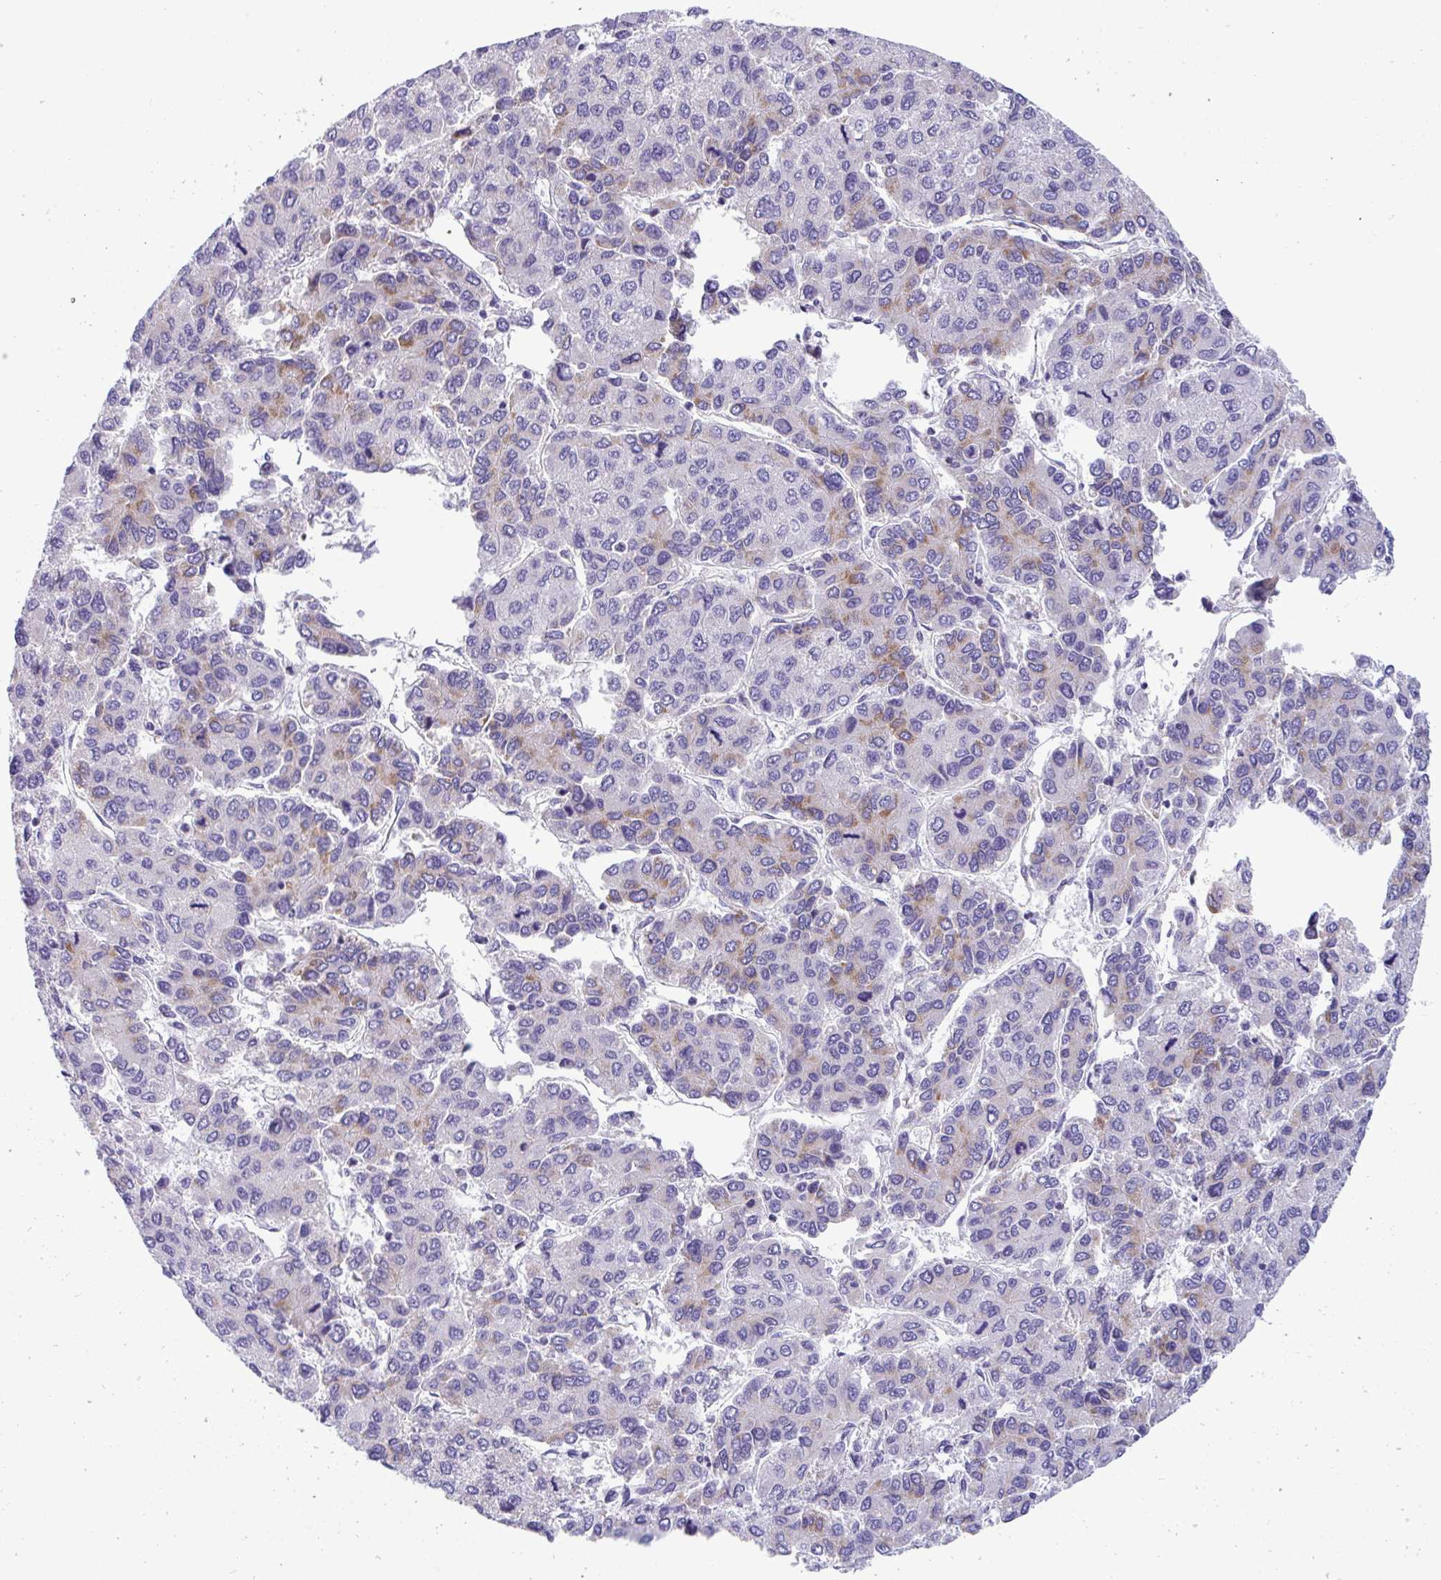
{"staining": {"intensity": "weak", "quantity": "<25%", "location": "cytoplasmic/membranous"}, "tissue": "liver cancer", "cell_type": "Tumor cells", "image_type": "cancer", "snomed": [{"axis": "morphology", "description": "Carcinoma, Hepatocellular, NOS"}, {"axis": "topography", "description": "Liver"}], "caption": "Immunohistochemistry micrograph of hepatocellular carcinoma (liver) stained for a protein (brown), which demonstrates no staining in tumor cells. The staining is performed using DAB (3,3'-diaminobenzidine) brown chromogen with nuclei counter-stained in using hematoxylin.", "gene": "DTX3", "patient": {"sex": "female", "age": 66}}